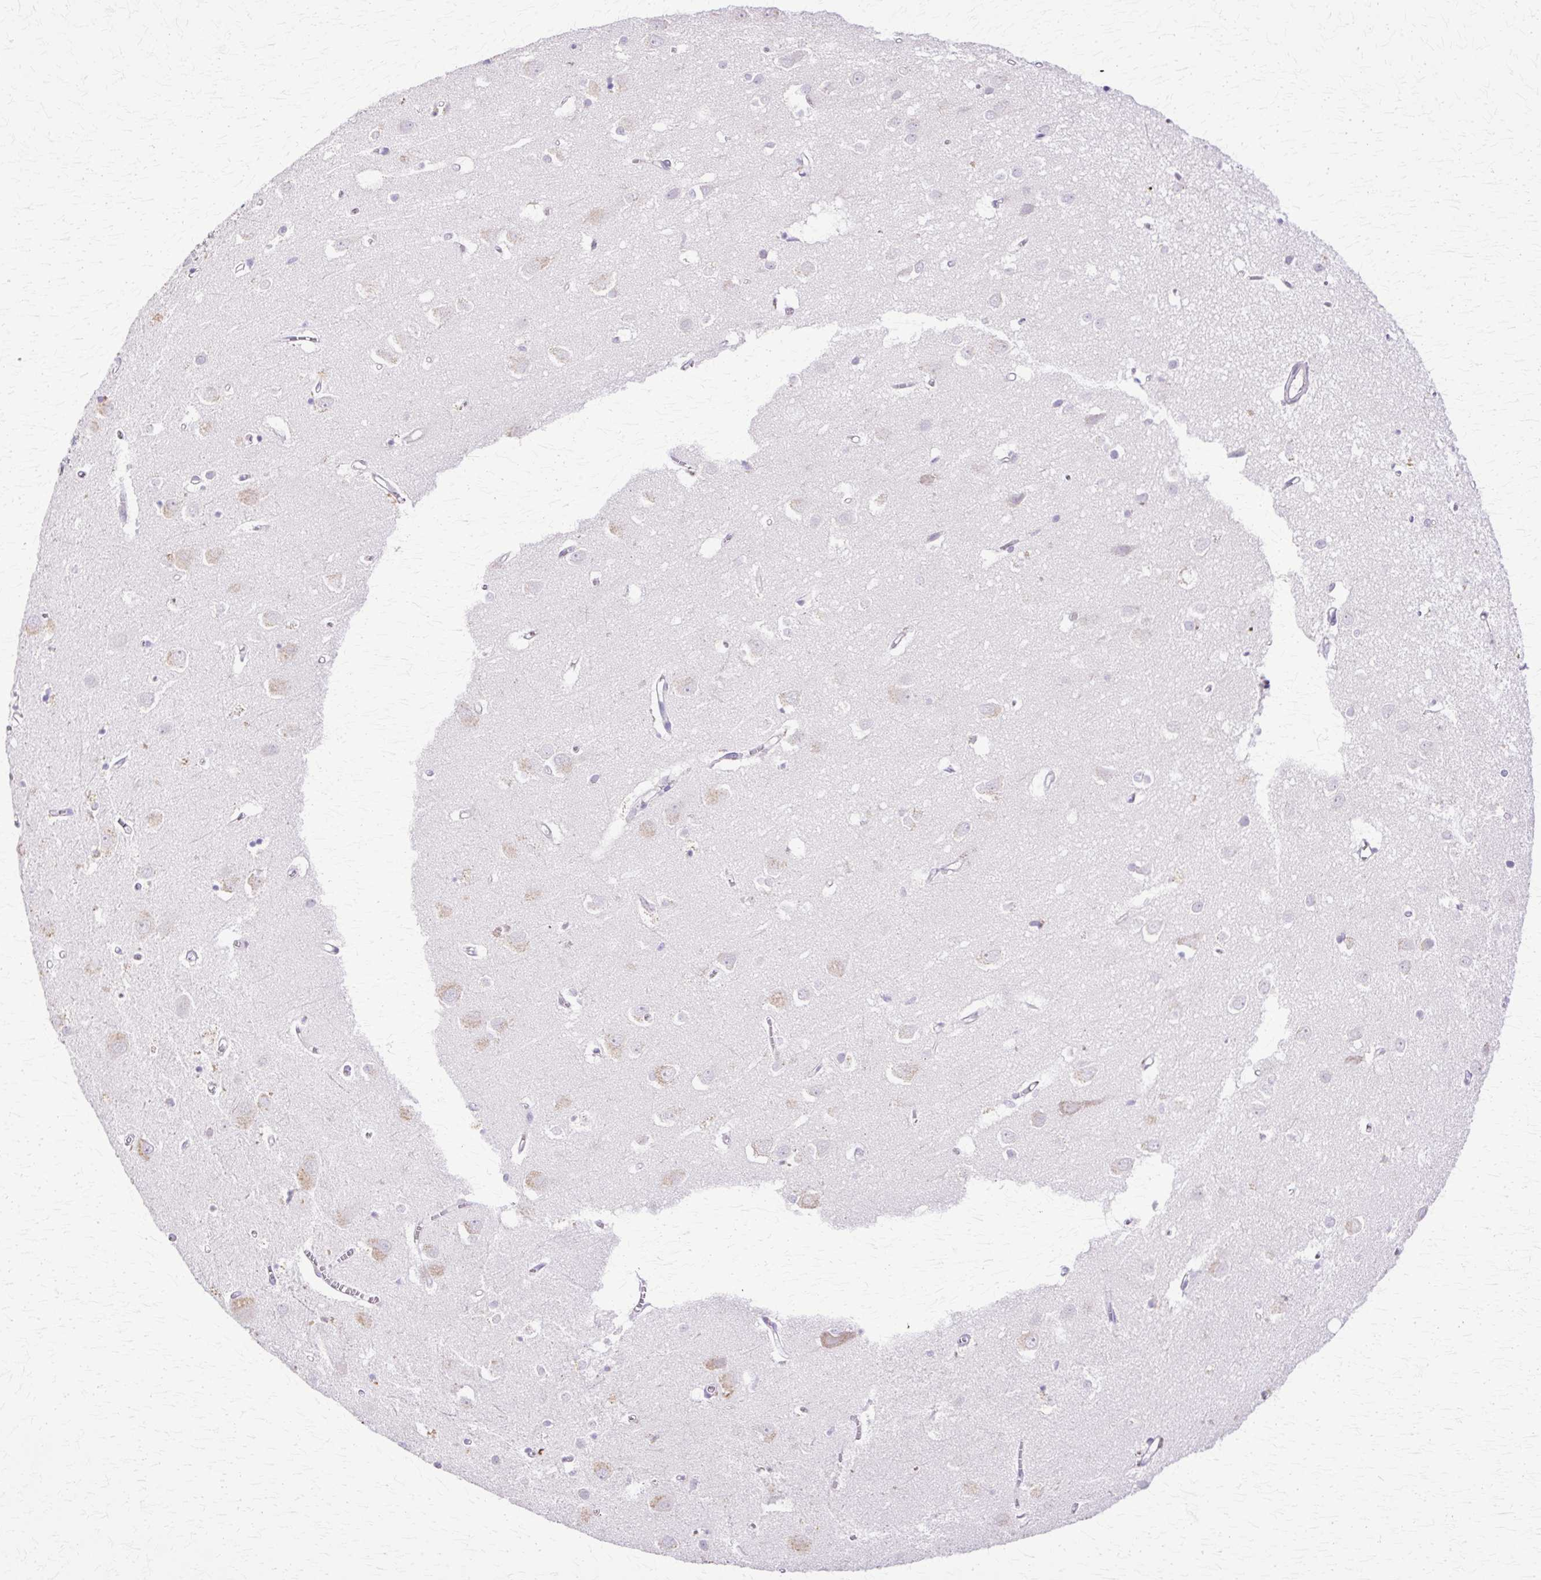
{"staining": {"intensity": "negative", "quantity": "none", "location": "none"}, "tissue": "cerebral cortex", "cell_type": "Endothelial cells", "image_type": "normal", "snomed": [{"axis": "morphology", "description": "Normal tissue, NOS"}, {"axis": "topography", "description": "Cerebral cortex"}], "caption": "IHC of normal human cerebral cortex exhibits no positivity in endothelial cells. Nuclei are stained in blue.", "gene": "TBC1D3B", "patient": {"sex": "male", "age": 70}}